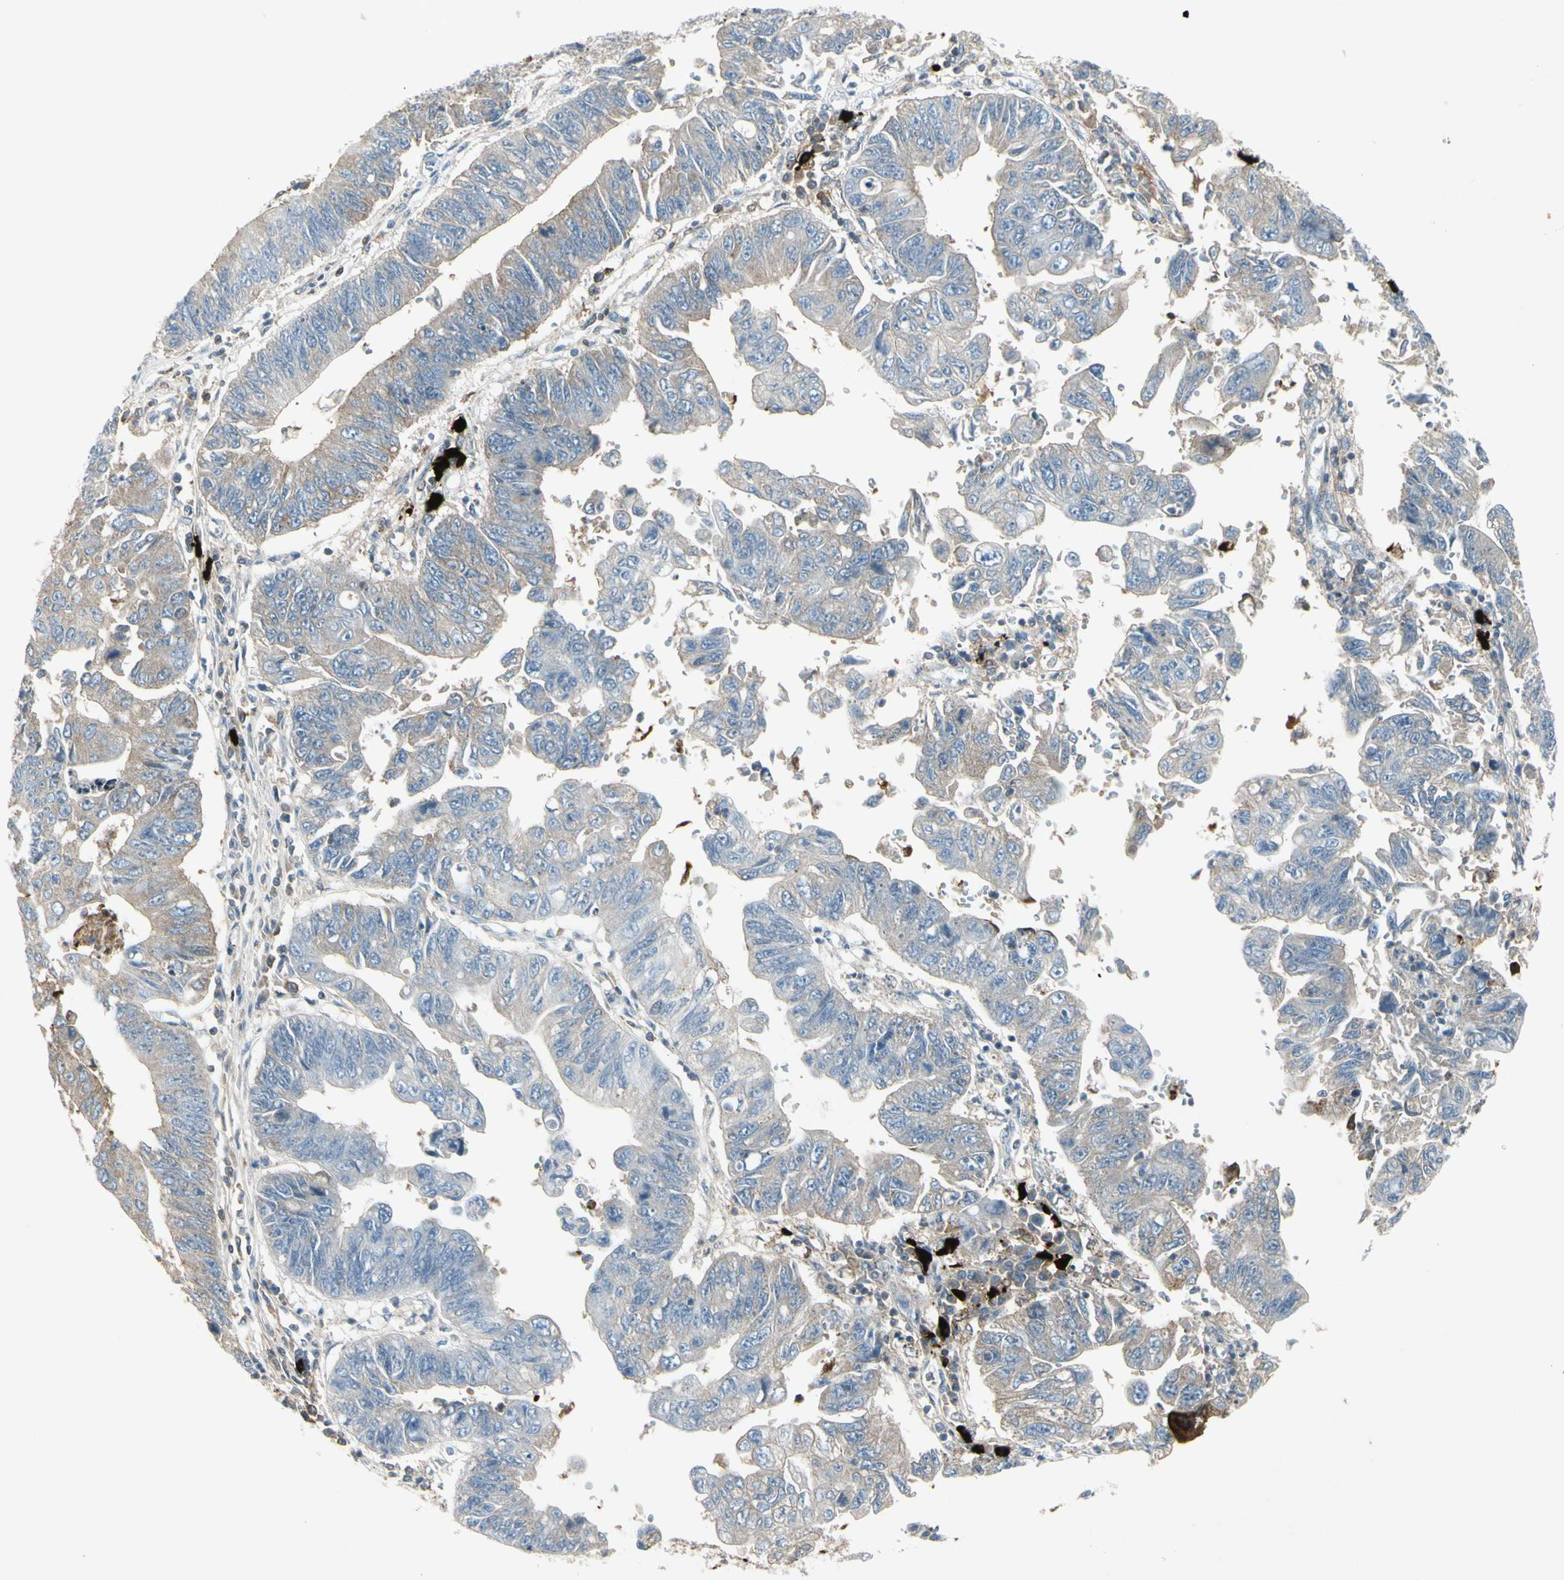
{"staining": {"intensity": "weak", "quantity": "<25%", "location": "cytoplasmic/membranous"}, "tissue": "stomach cancer", "cell_type": "Tumor cells", "image_type": "cancer", "snomed": [{"axis": "morphology", "description": "Adenocarcinoma, NOS"}, {"axis": "topography", "description": "Stomach"}], "caption": "Immunohistochemical staining of stomach adenocarcinoma reveals no significant expression in tumor cells. (IHC, brightfield microscopy, high magnification).", "gene": "IGHM", "patient": {"sex": "male", "age": 59}}